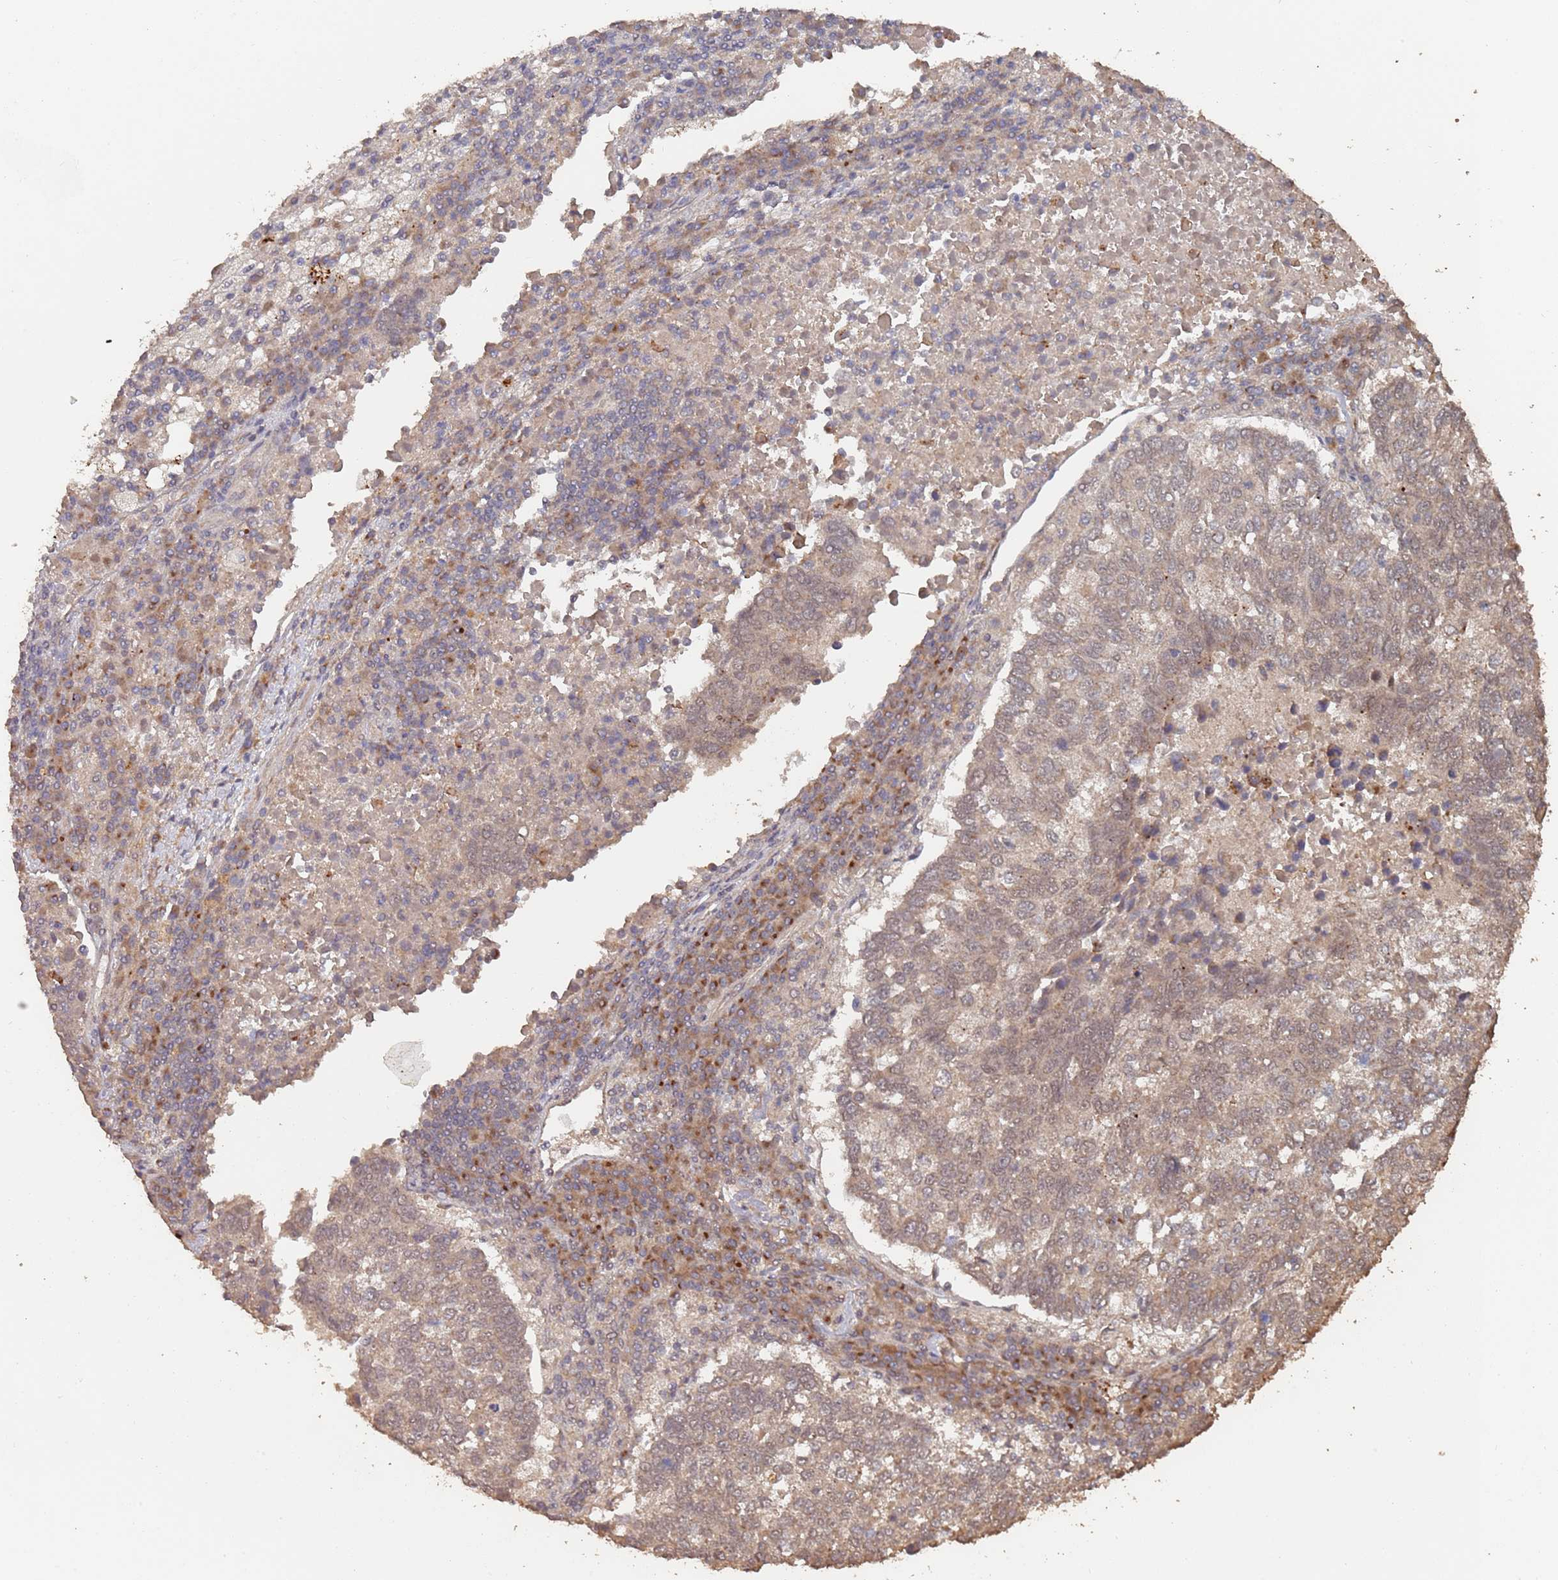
{"staining": {"intensity": "weak", "quantity": "25%-75%", "location": "cytoplasmic/membranous,nuclear"}, "tissue": "lung cancer", "cell_type": "Tumor cells", "image_type": "cancer", "snomed": [{"axis": "morphology", "description": "Squamous cell carcinoma, NOS"}, {"axis": "topography", "description": "Lung"}], "caption": "Brown immunohistochemical staining in lung cancer (squamous cell carcinoma) reveals weak cytoplasmic/membranous and nuclear positivity in about 25%-75% of tumor cells. Using DAB (brown) and hematoxylin (blue) stains, captured at high magnification using brightfield microscopy.", "gene": "FRAT1", "patient": {"sex": "male", "age": 73}}